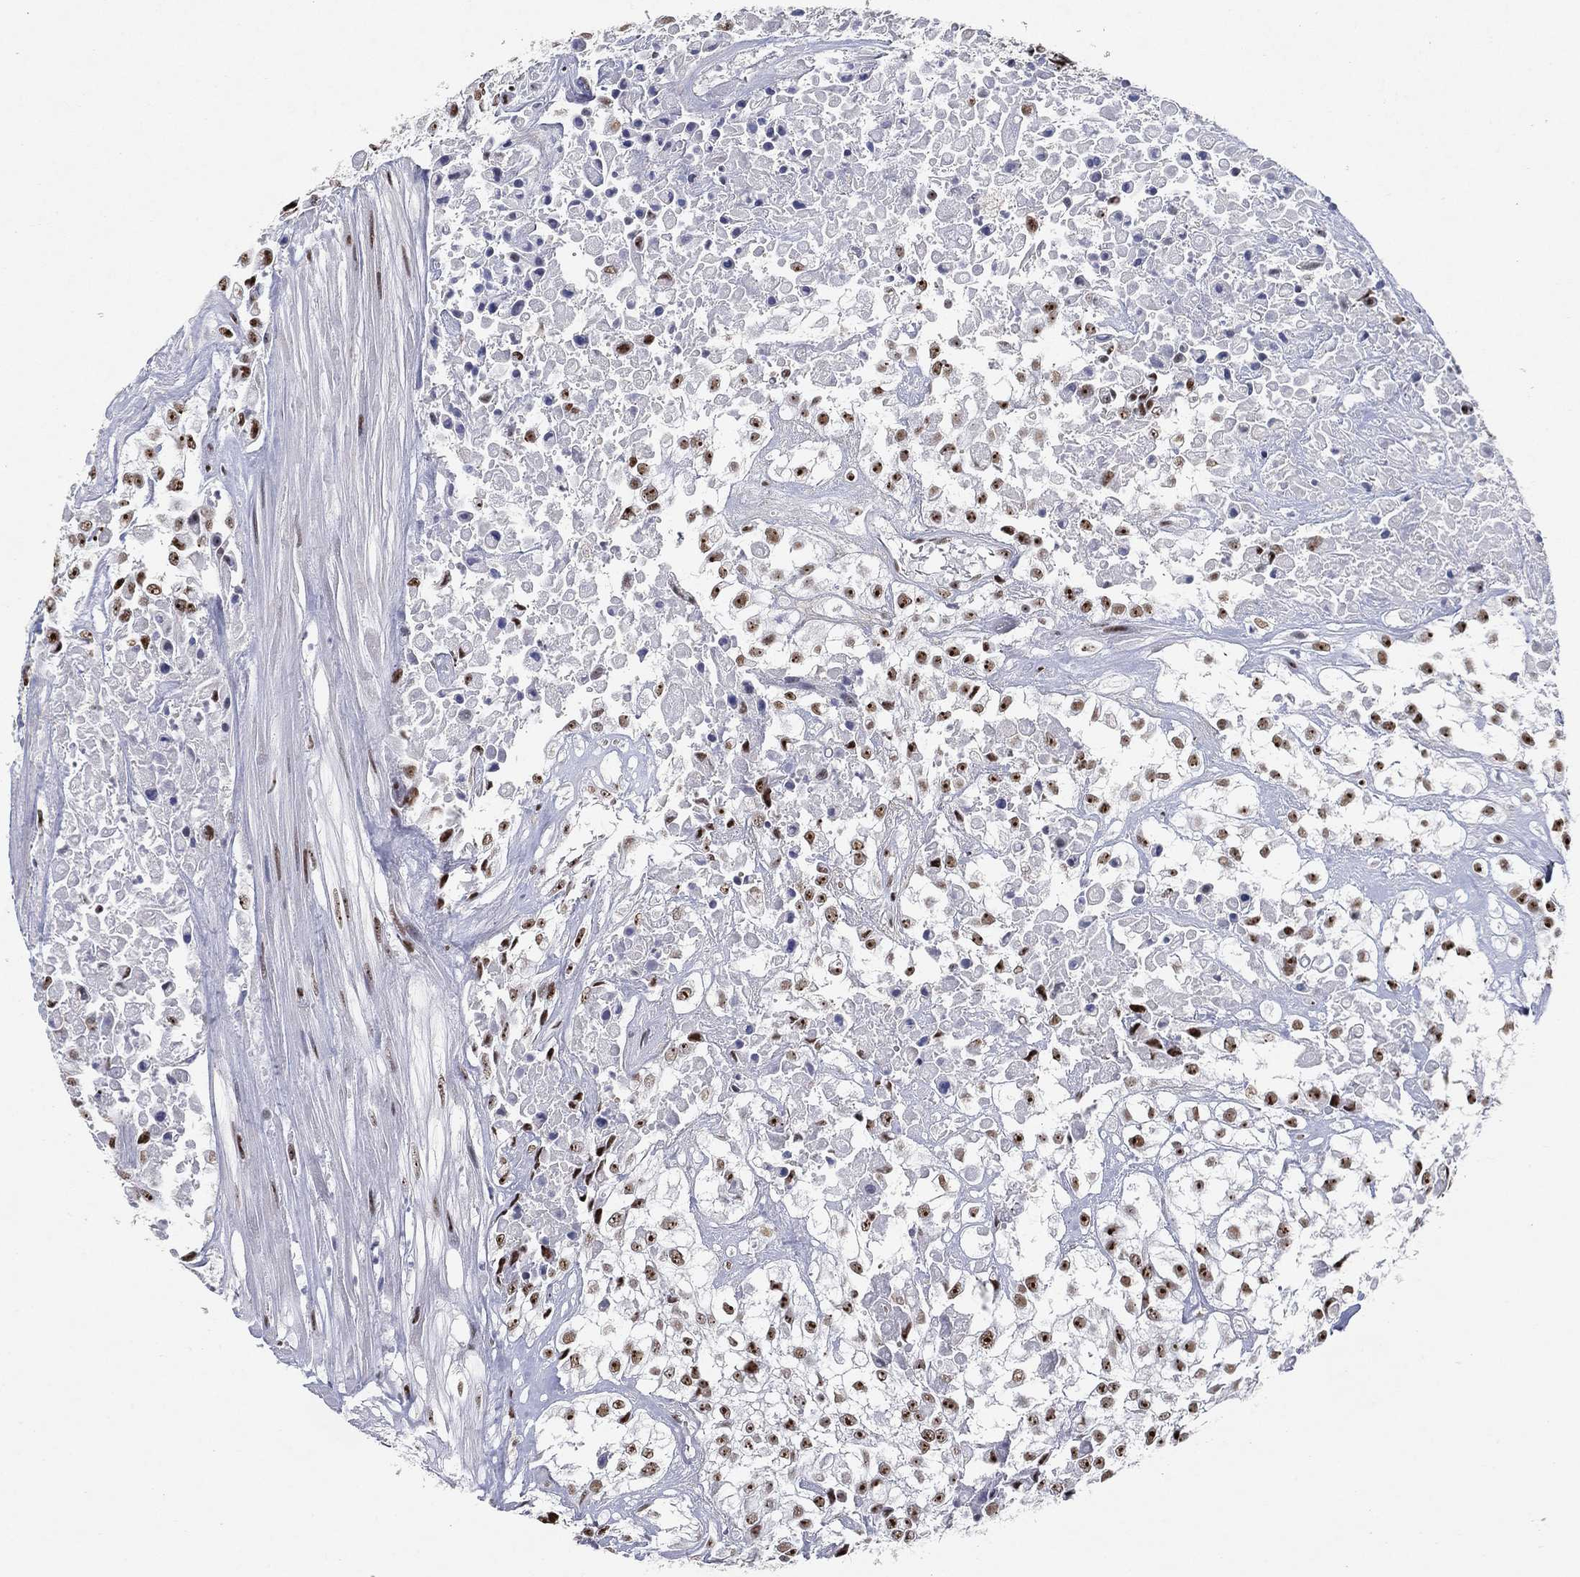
{"staining": {"intensity": "moderate", "quantity": ">75%", "location": "nuclear"}, "tissue": "urothelial cancer", "cell_type": "Tumor cells", "image_type": "cancer", "snomed": [{"axis": "morphology", "description": "Urothelial carcinoma, High grade"}, {"axis": "topography", "description": "Urinary bladder"}], "caption": "An image of human urothelial carcinoma (high-grade) stained for a protein exhibits moderate nuclear brown staining in tumor cells.", "gene": "DDX27", "patient": {"sex": "male", "age": 56}}